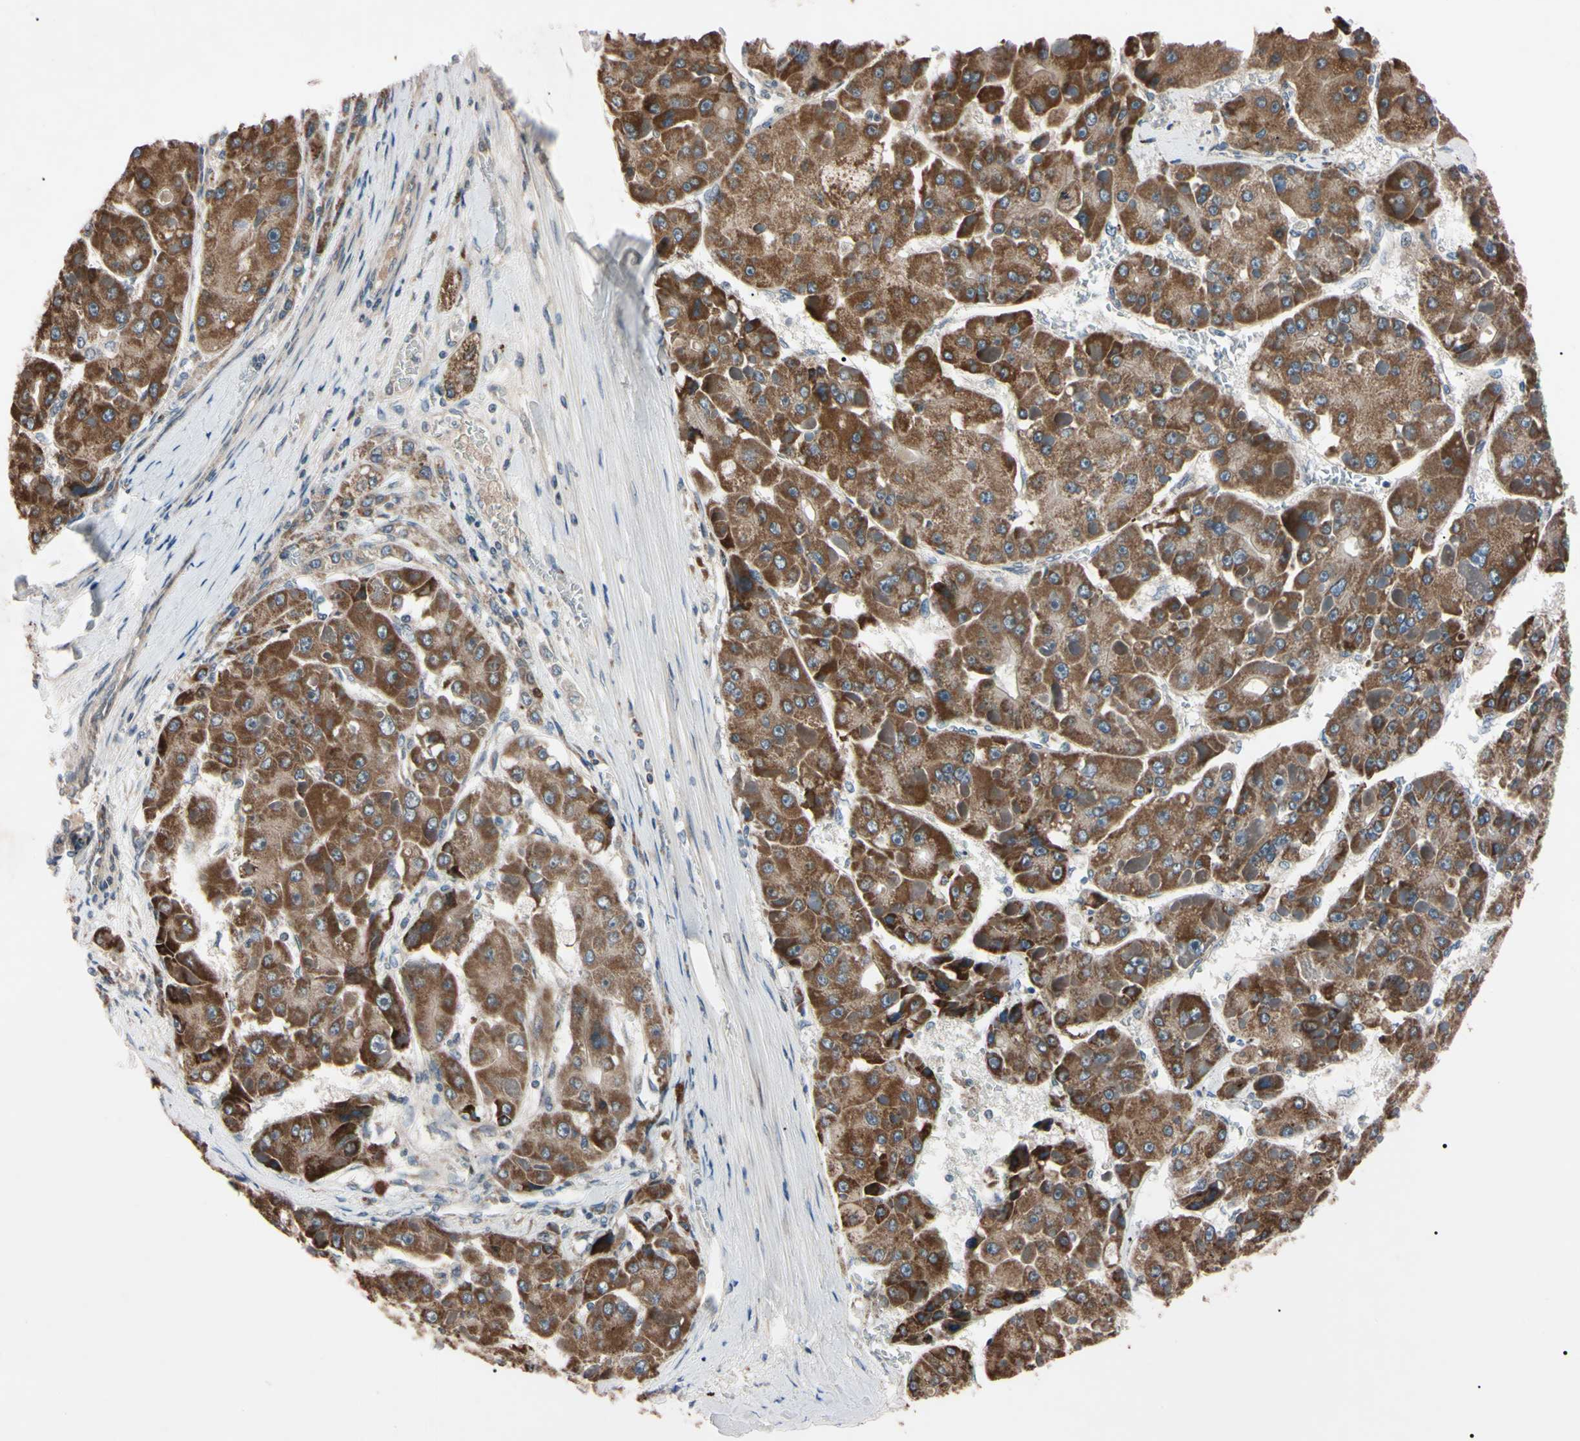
{"staining": {"intensity": "moderate", "quantity": ">75%", "location": "cytoplasmic/membranous"}, "tissue": "liver cancer", "cell_type": "Tumor cells", "image_type": "cancer", "snomed": [{"axis": "morphology", "description": "Carcinoma, Hepatocellular, NOS"}, {"axis": "topography", "description": "Liver"}], "caption": "About >75% of tumor cells in liver cancer display moderate cytoplasmic/membranous protein positivity as visualized by brown immunohistochemical staining.", "gene": "TNFRSF1A", "patient": {"sex": "female", "age": 73}}